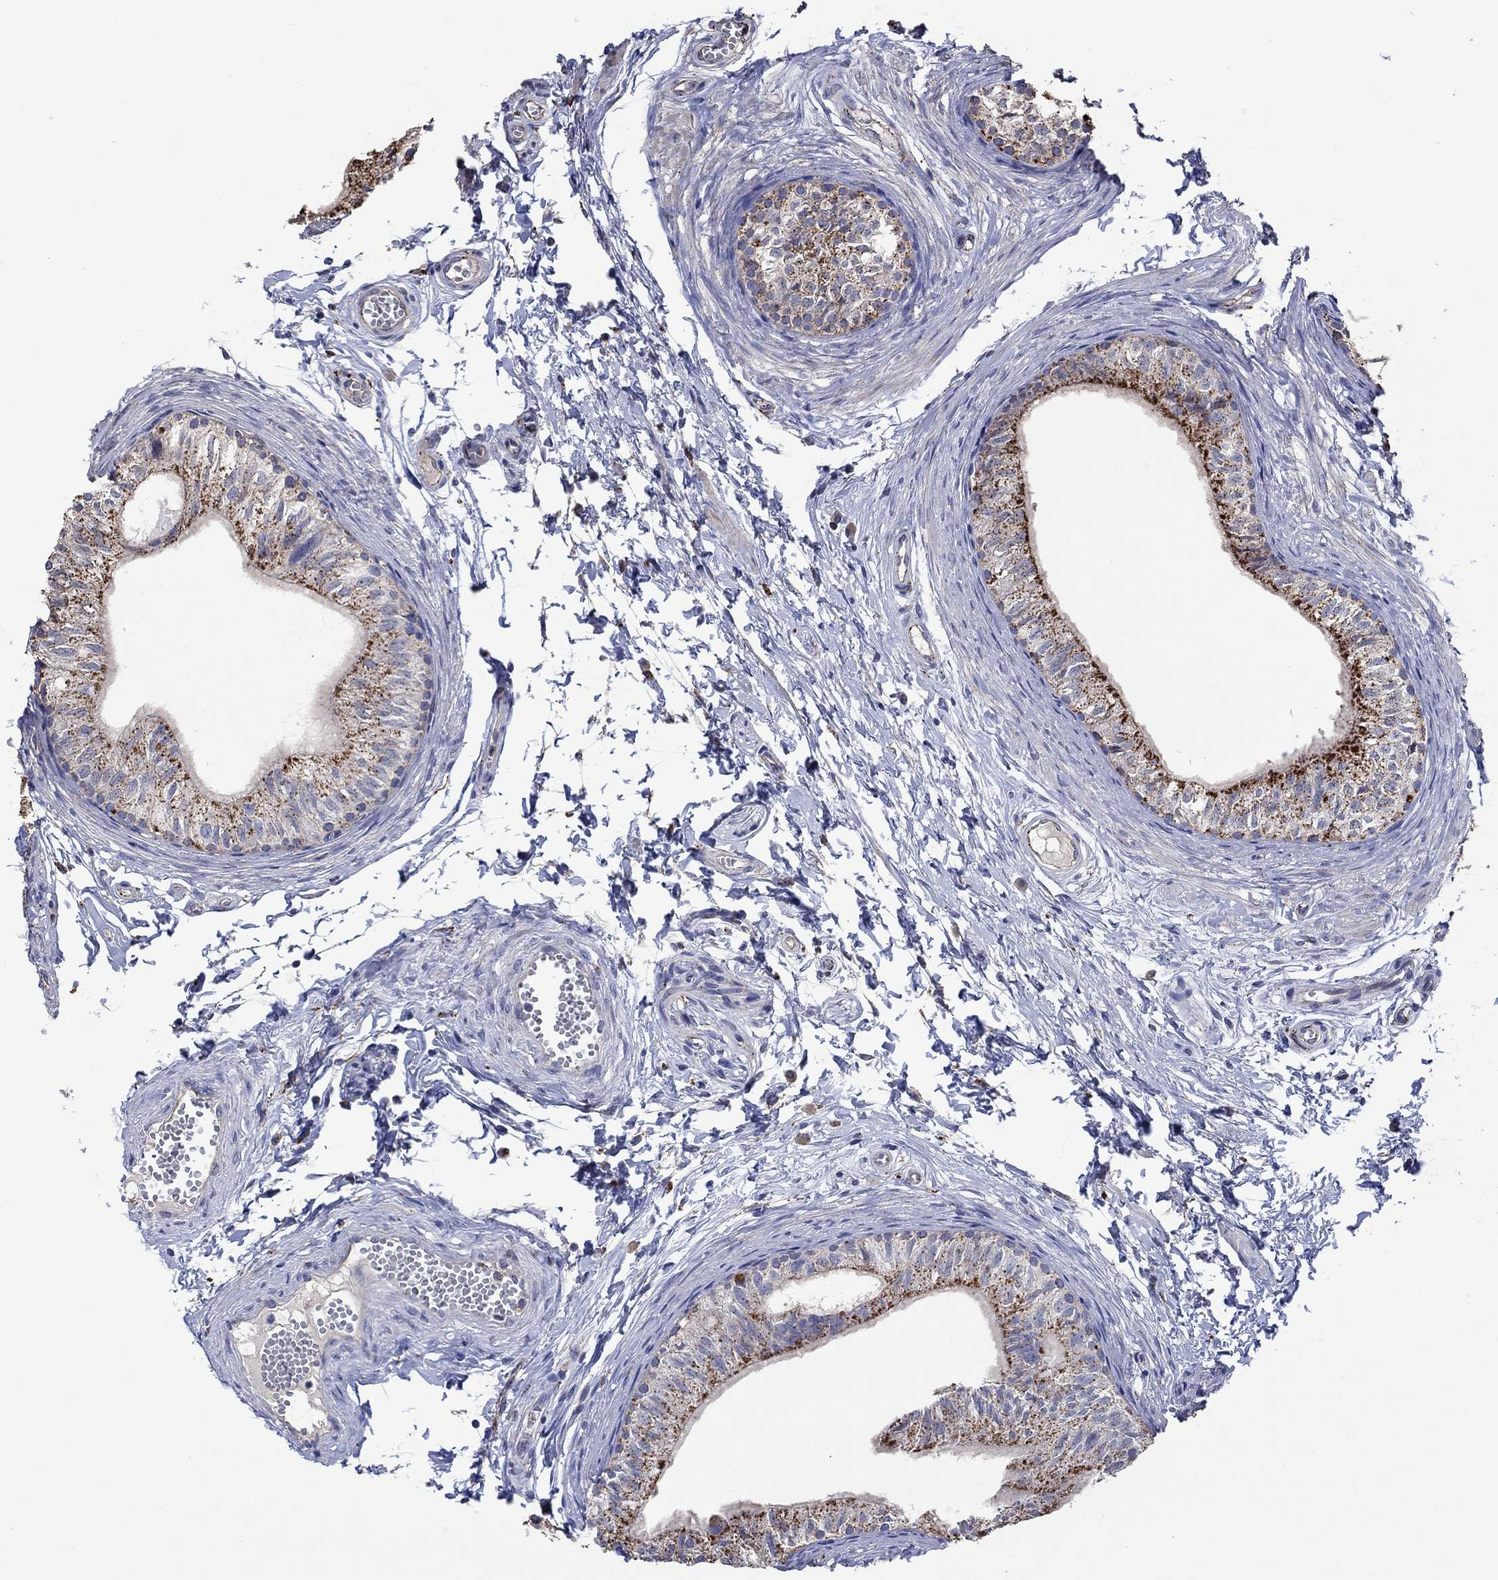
{"staining": {"intensity": "strong", "quantity": ">75%", "location": "cytoplasmic/membranous"}, "tissue": "epididymis", "cell_type": "Glandular cells", "image_type": "normal", "snomed": [{"axis": "morphology", "description": "Normal tissue, NOS"}, {"axis": "topography", "description": "Epididymis"}], "caption": "Immunohistochemical staining of unremarkable epididymis displays strong cytoplasmic/membranous protein staining in about >75% of glandular cells.", "gene": "CTSB", "patient": {"sex": "male", "age": 22}}